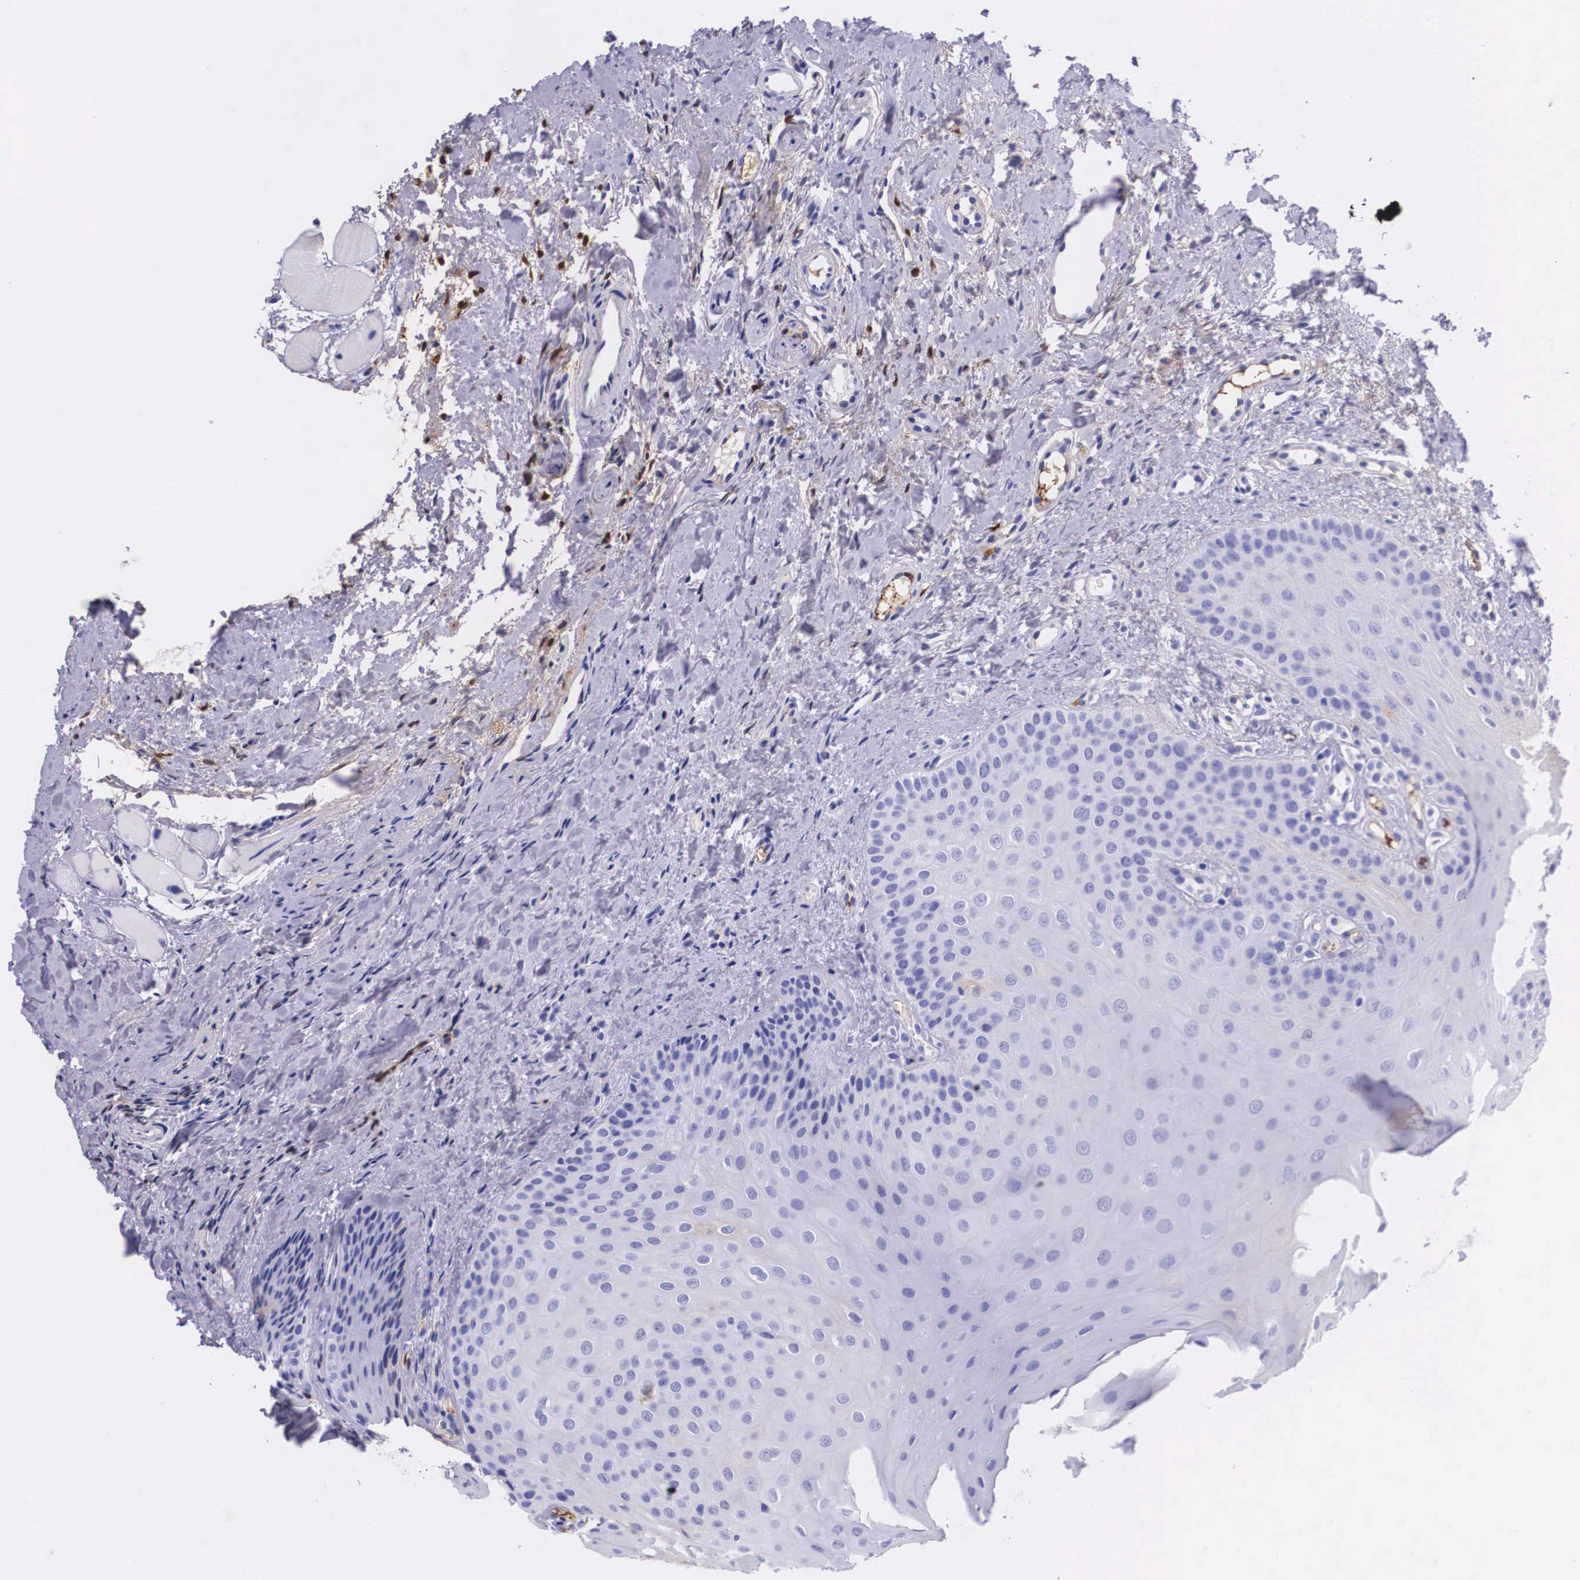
{"staining": {"intensity": "negative", "quantity": "none", "location": "none"}, "tissue": "oral mucosa", "cell_type": "Squamous epithelial cells", "image_type": "normal", "snomed": [{"axis": "morphology", "description": "Normal tissue, NOS"}, {"axis": "topography", "description": "Oral tissue"}], "caption": "DAB immunohistochemical staining of normal human oral mucosa exhibits no significant staining in squamous epithelial cells. The staining is performed using DAB (3,3'-diaminobenzidine) brown chromogen with nuclei counter-stained in using hematoxylin.", "gene": "PLG", "patient": {"sex": "female", "age": 23}}